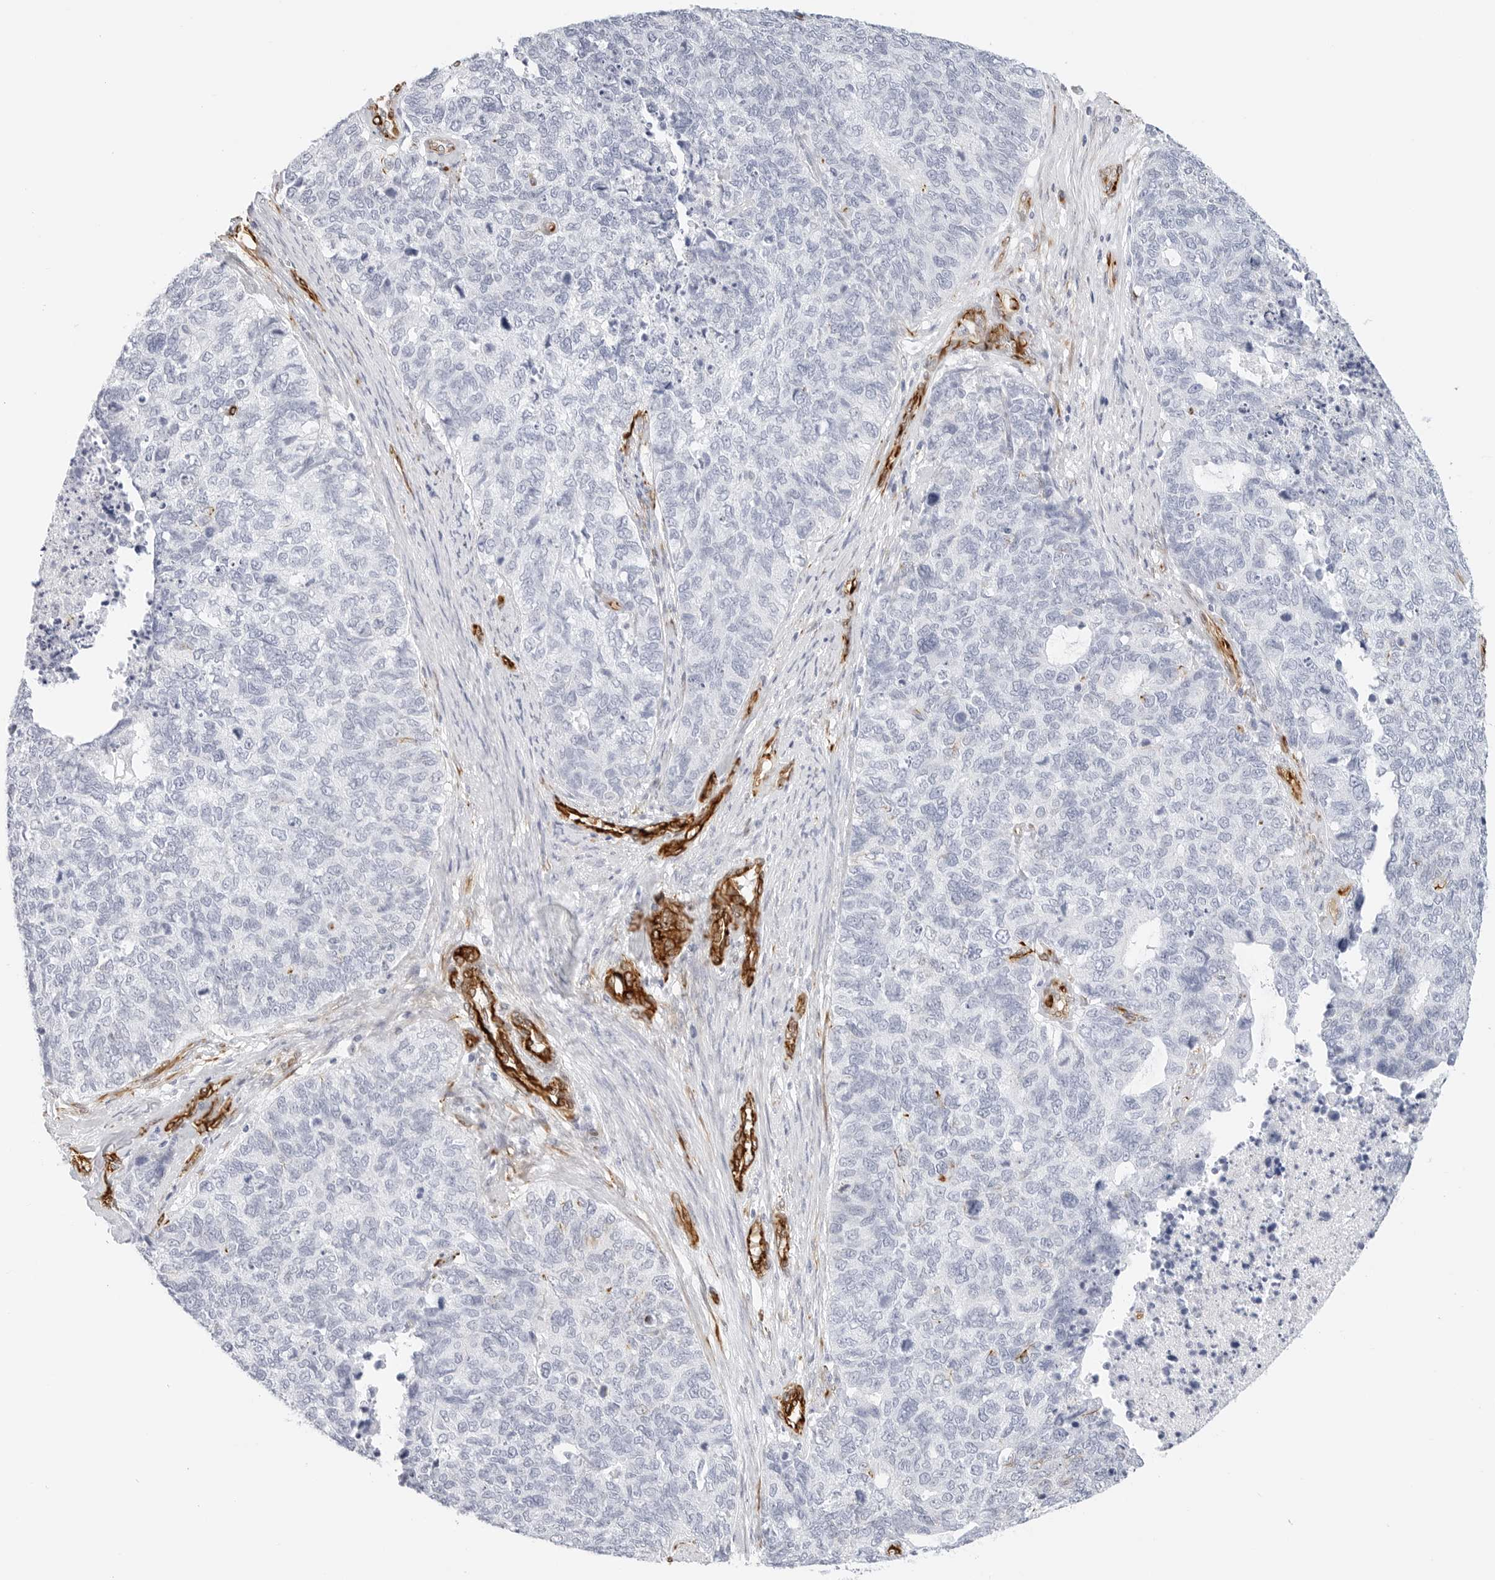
{"staining": {"intensity": "negative", "quantity": "none", "location": "none"}, "tissue": "cervical cancer", "cell_type": "Tumor cells", "image_type": "cancer", "snomed": [{"axis": "morphology", "description": "Squamous cell carcinoma, NOS"}, {"axis": "topography", "description": "Cervix"}], "caption": "Squamous cell carcinoma (cervical) stained for a protein using immunohistochemistry (IHC) displays no positivity tumor cells.", "gene": "NES", "patient": {"sex": "female", "age": 63}}